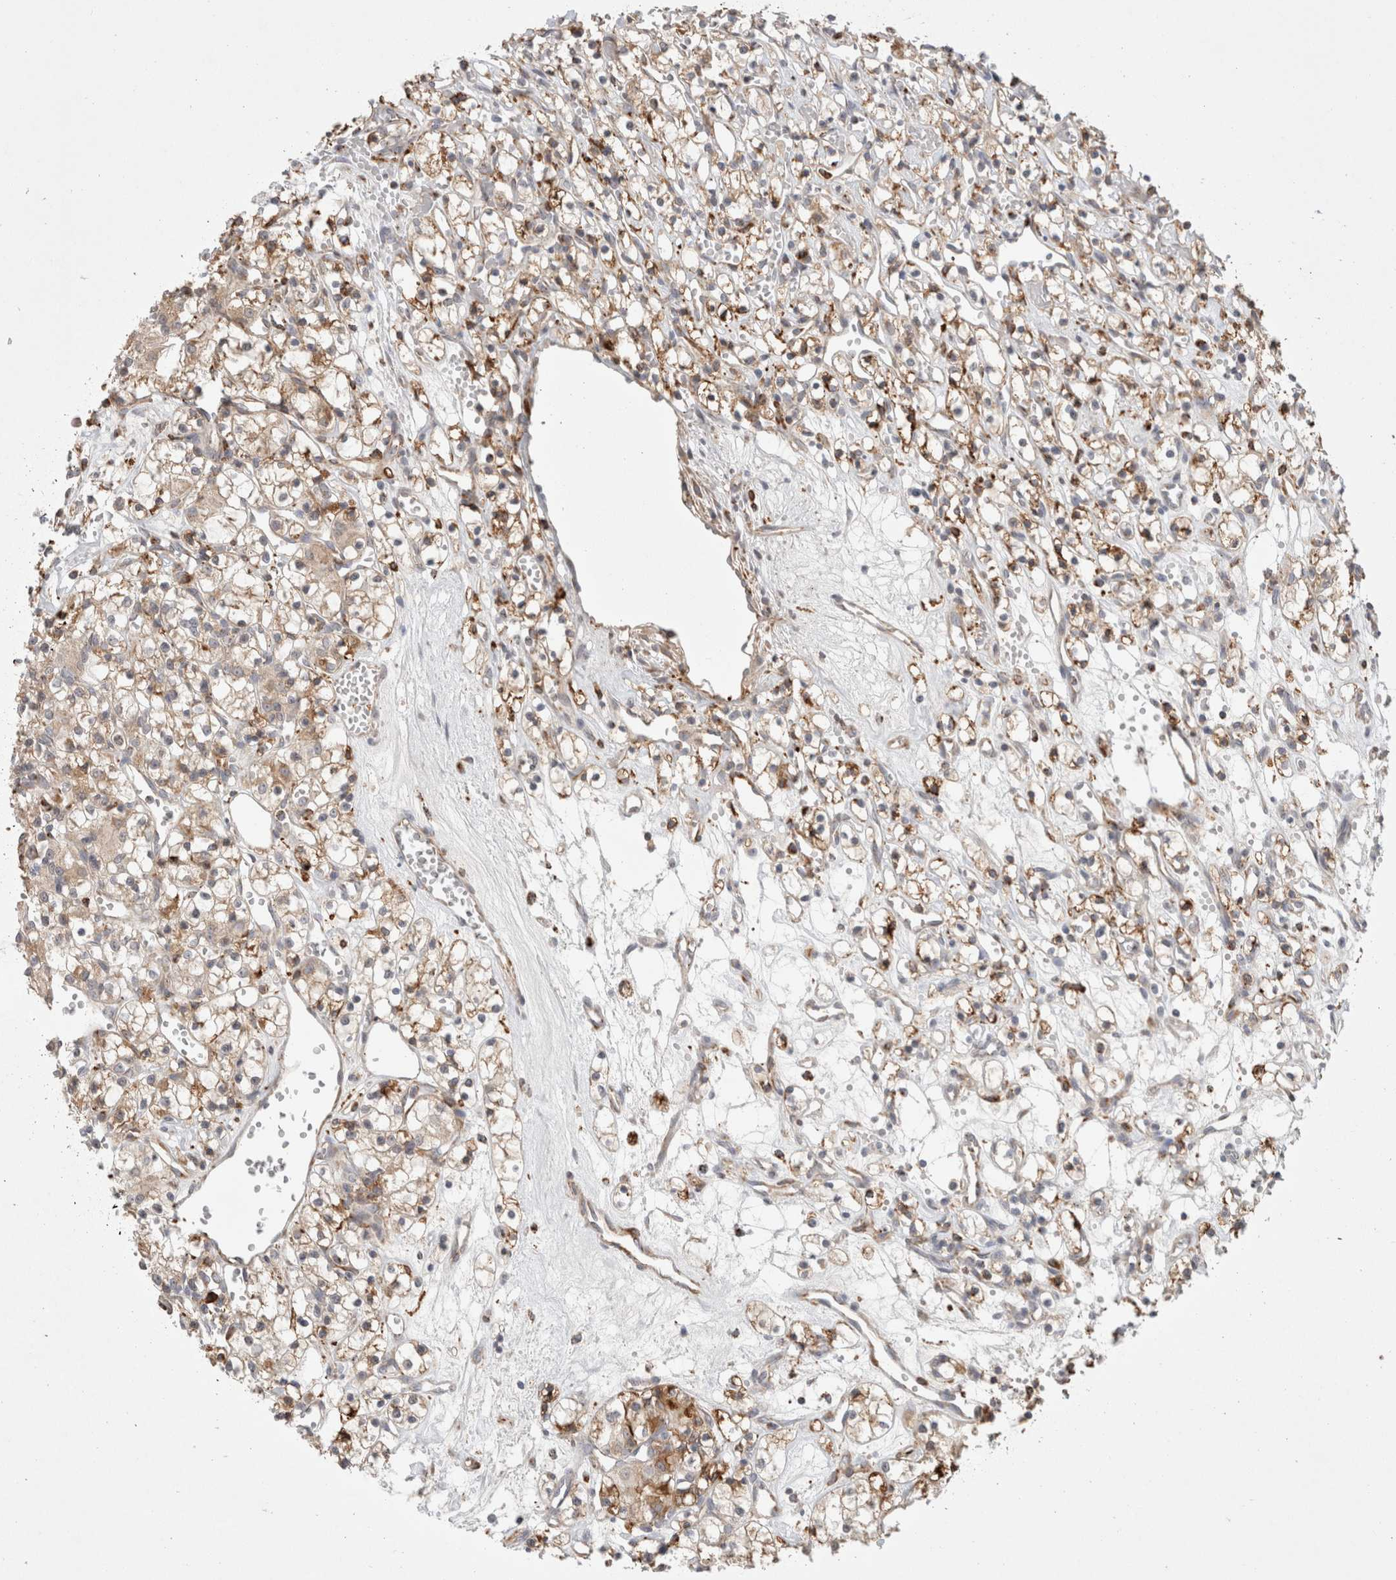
{"staining": {"intensity": "weak", "quantity": "25%-75%", "location": "cytoplasmic/membranous"}, "tissue": "renal cancer", "cell_type": "Tumor cells", "image_type": "cancer", "snomed": [{"axis": "morphology", "description": "Adenocarcinoma, NOS"}, {"axis": "topography", "description": "Kidney"}], "caption": "IHC of renal adenocarcinoma exhibits low levels of weak cytoplasmic/membranous staining in about 25%-75% of tumor cells.", "gene": "HROB", "patient": {"sex": "female", "age": 59}}